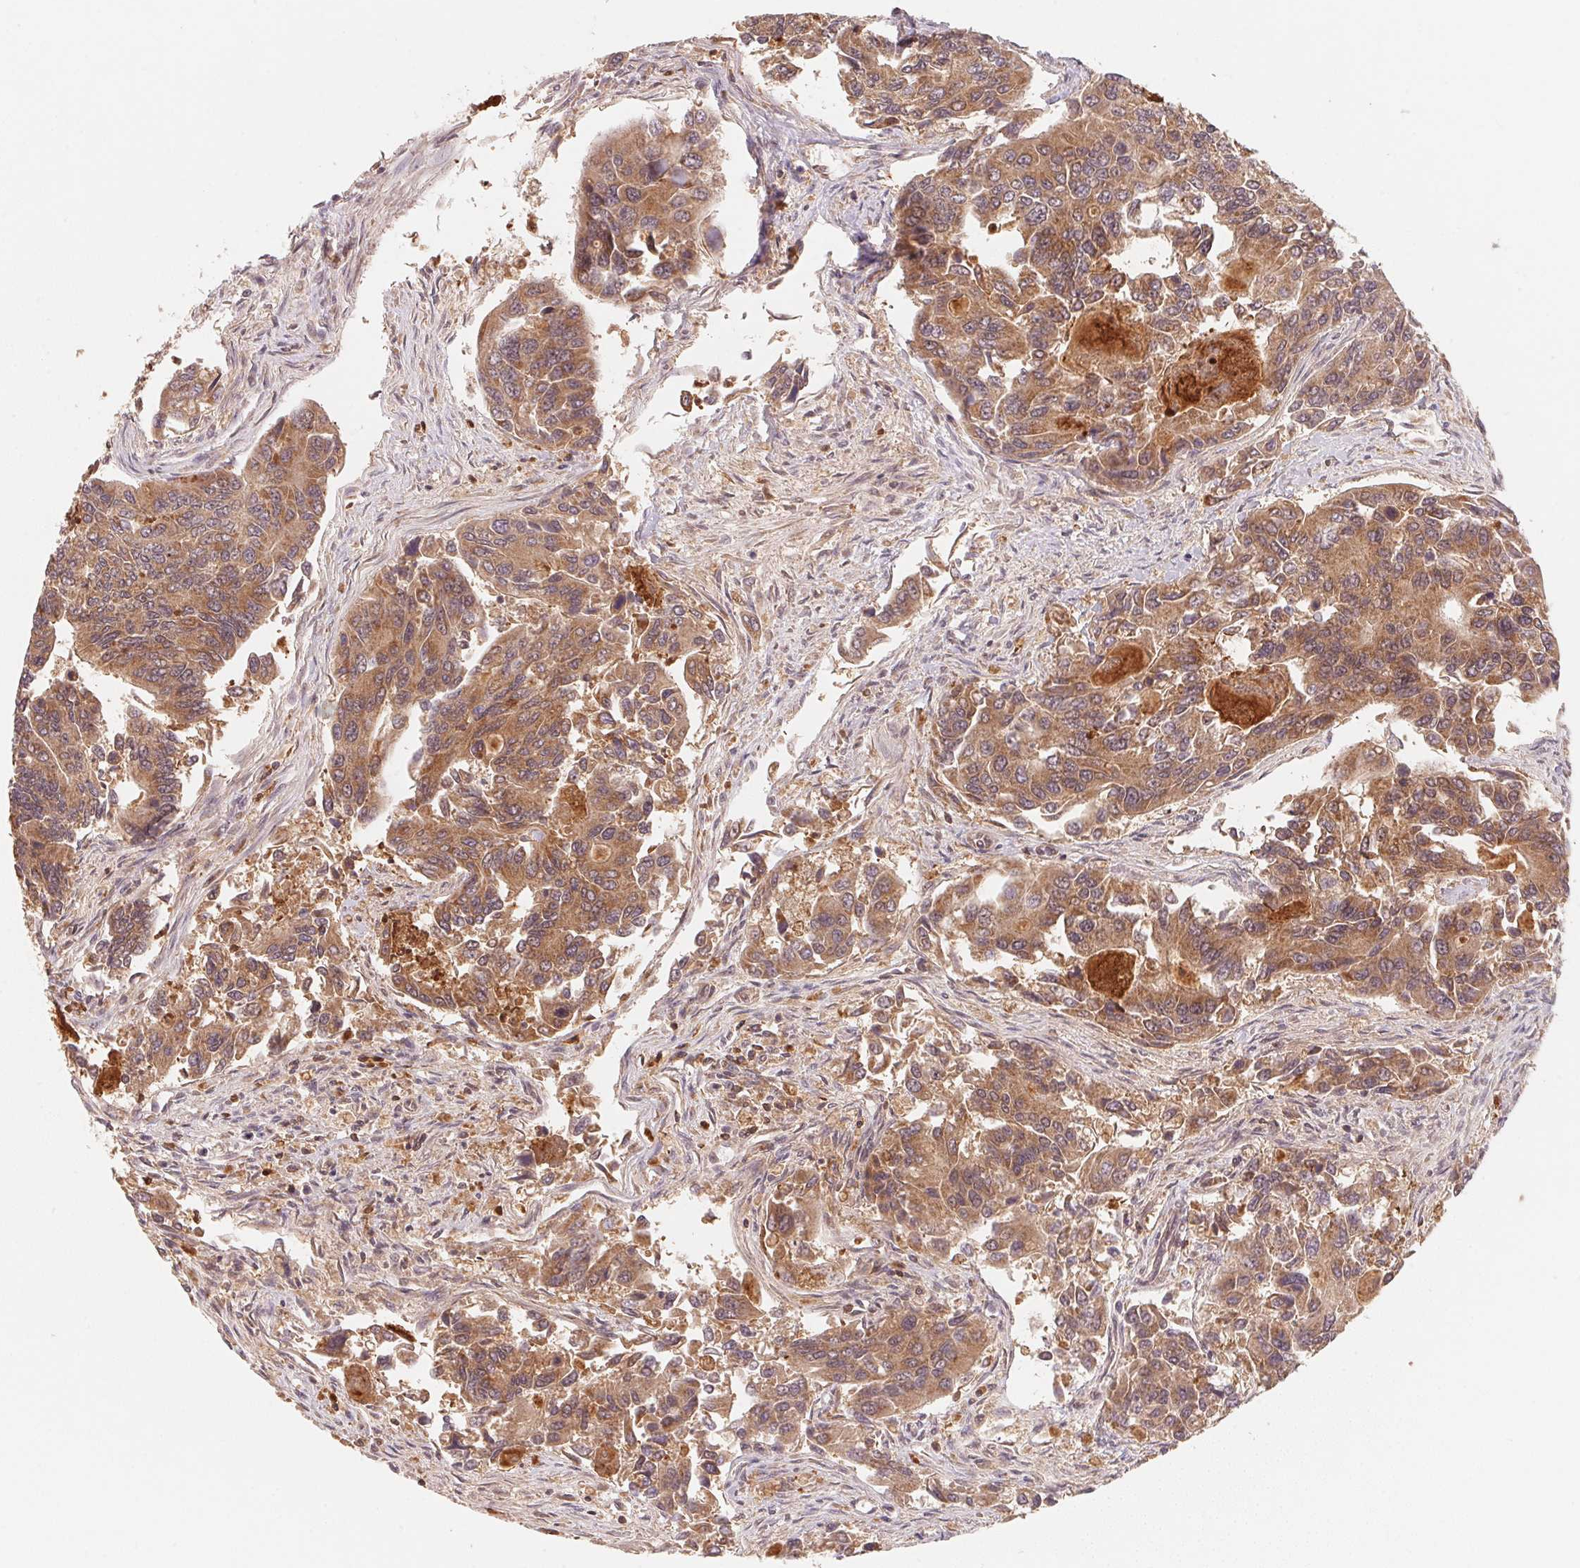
{"staining": {"intensity": "moderate", "quantity": ">75%", "location": "cytoplasmic/membranous"}, "tissue": "colorectal cancer", "cell_type": "Tumor cells", "image_type": "cancer", "snomed": [{"axis": "morphology", "description": "Adenocarcinoma, NOS"}, {"axis": "topography", "description": "Colon"}], "caption": "Colorectal cancer stained for a protein exhibits moderate cytoplasmic/membranous positivity in tumor cells. The staining was performed using DAB to visualize the protein expression in brown, while the nuclei were stained in blue with hematoxylin (Magnification: 20x).", "gene": "CCDC102B", "patient": {"sex": "female", "age": 67}}